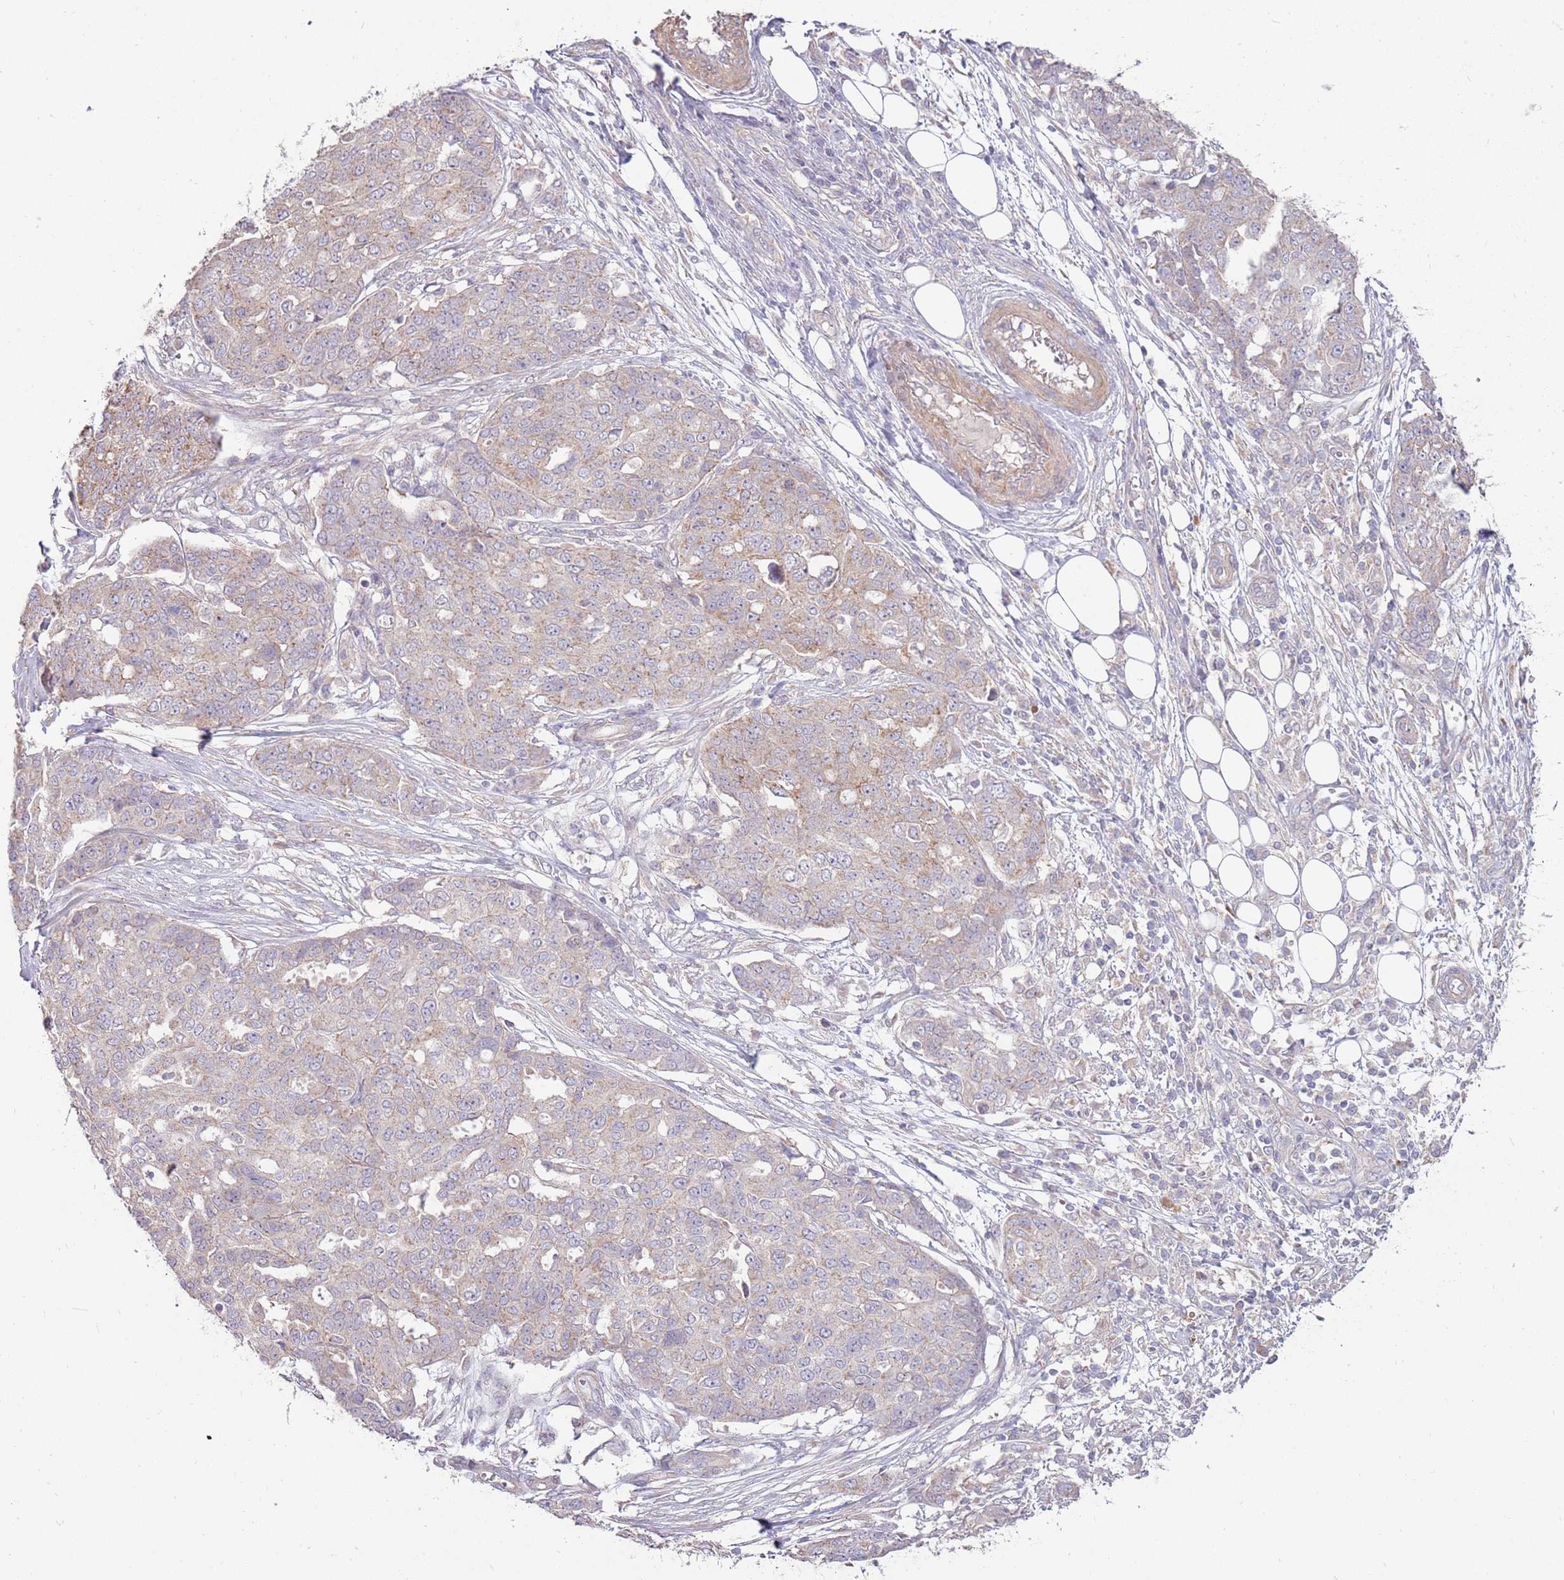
{"staining": {"intensity": "weak", "quantity": "<25%", "location": "cytoplasmic/membranous"}, "tissue": "ovarian cancer", "cell_type": "Tumor cells", "image_type": "cancer", "snomed": [{"axis": "morphology", "description": "Cystadenocarcinoma, serous, NOS"}, {"axis": "topography", "description": "Soft tissue"}, {"axis": "topography", "description": "Ovary"}], "caption": "The IHC micrograph has no significant expression in tumor cells of serous cystadenocarcinoma (ovarian) tissue.", "gene": "SPATA31D1", "patient": {"sex": "female", "age": 57}}